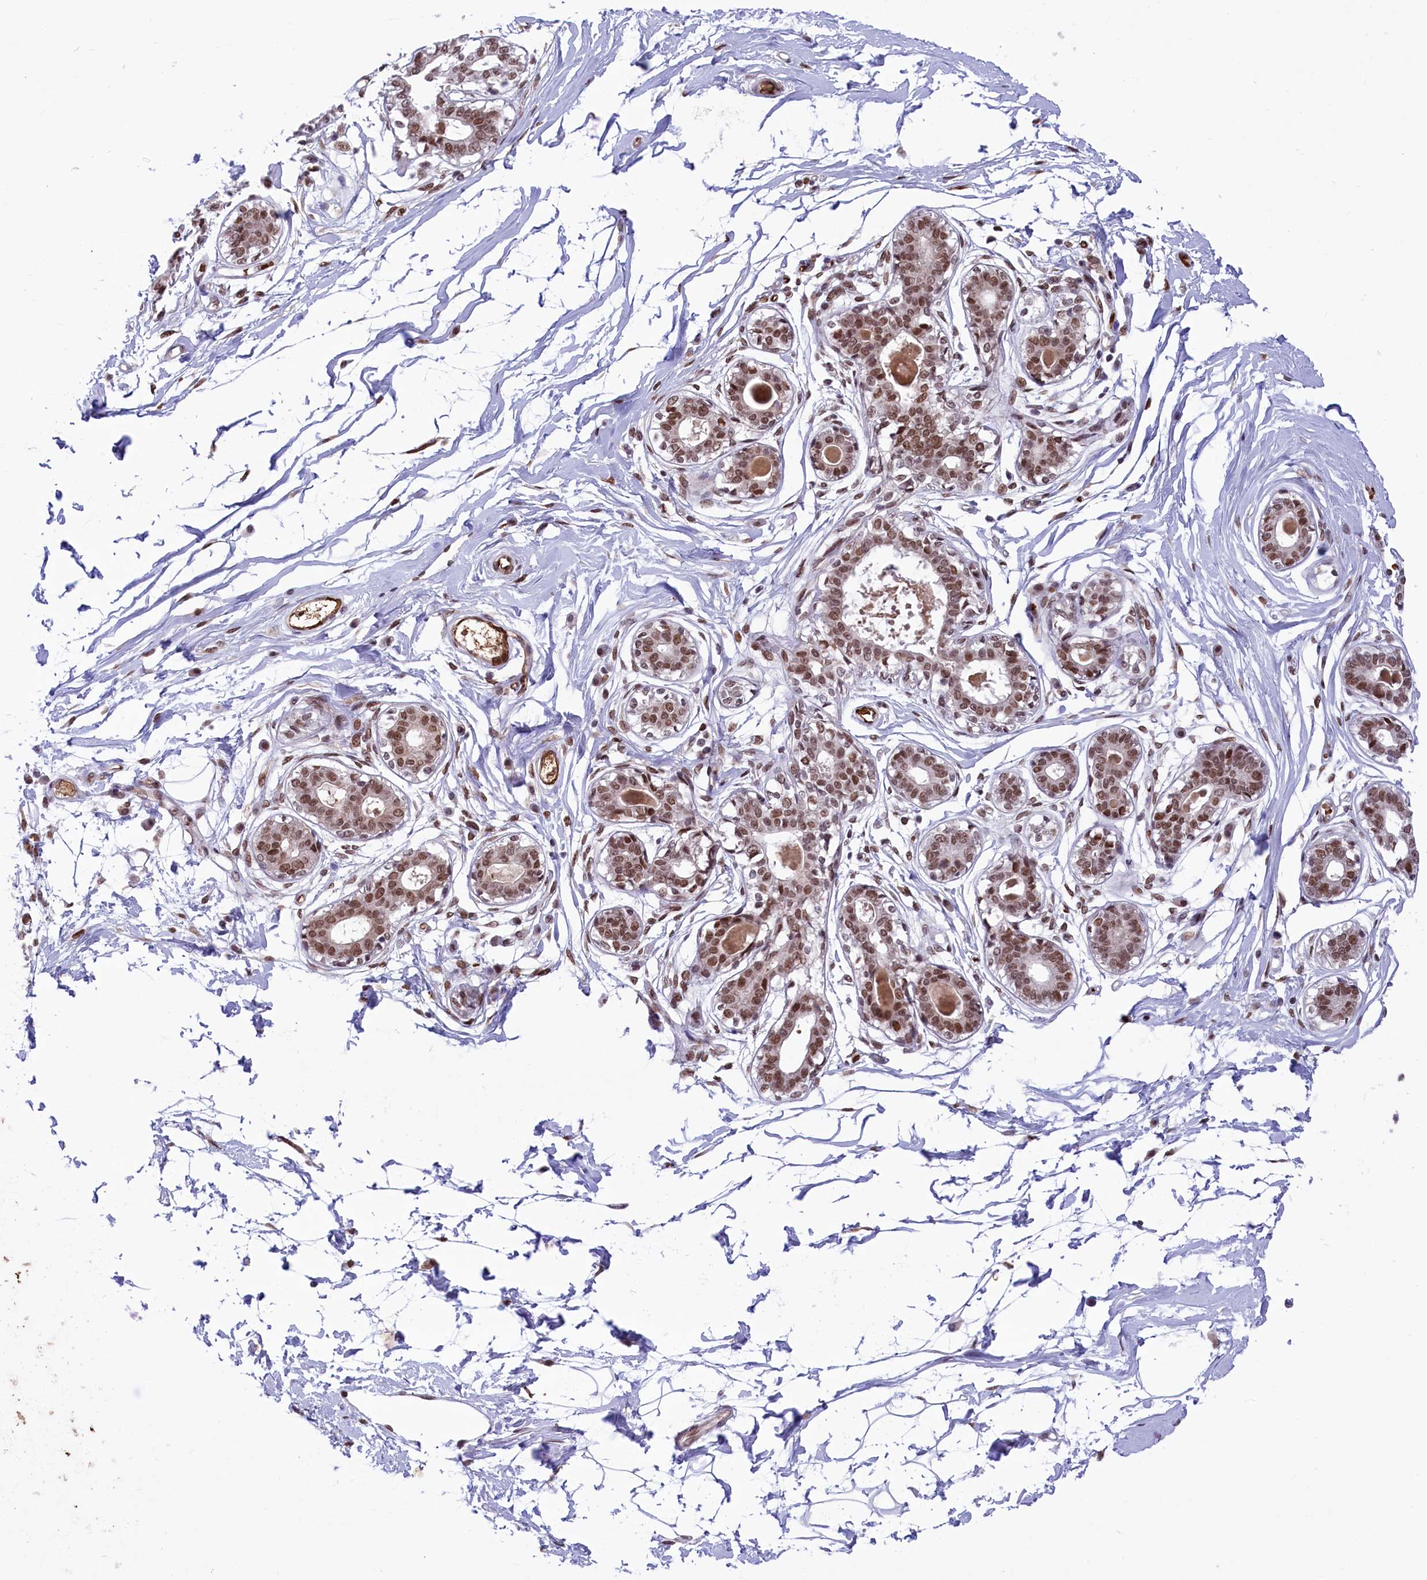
{"staining": {"intensity": "moderate", "quantity": ">75%", "location": "nuclear"}, "tissue": "breast", "cell_type": "Adipocytes", "image_type": "normal", "snomed": [{"axis": "morphology", "description": "Normal tissue, NOS"}, {"axis": "topography", "description": "Breast"}], "caption": "Brown immunohistochemical staining in normal human breast displays moderate nuclear positivity in about >75% of adipocytes.", "gene": "MPHOSPH8", "patient": {"sex": "female", "age": 45}}